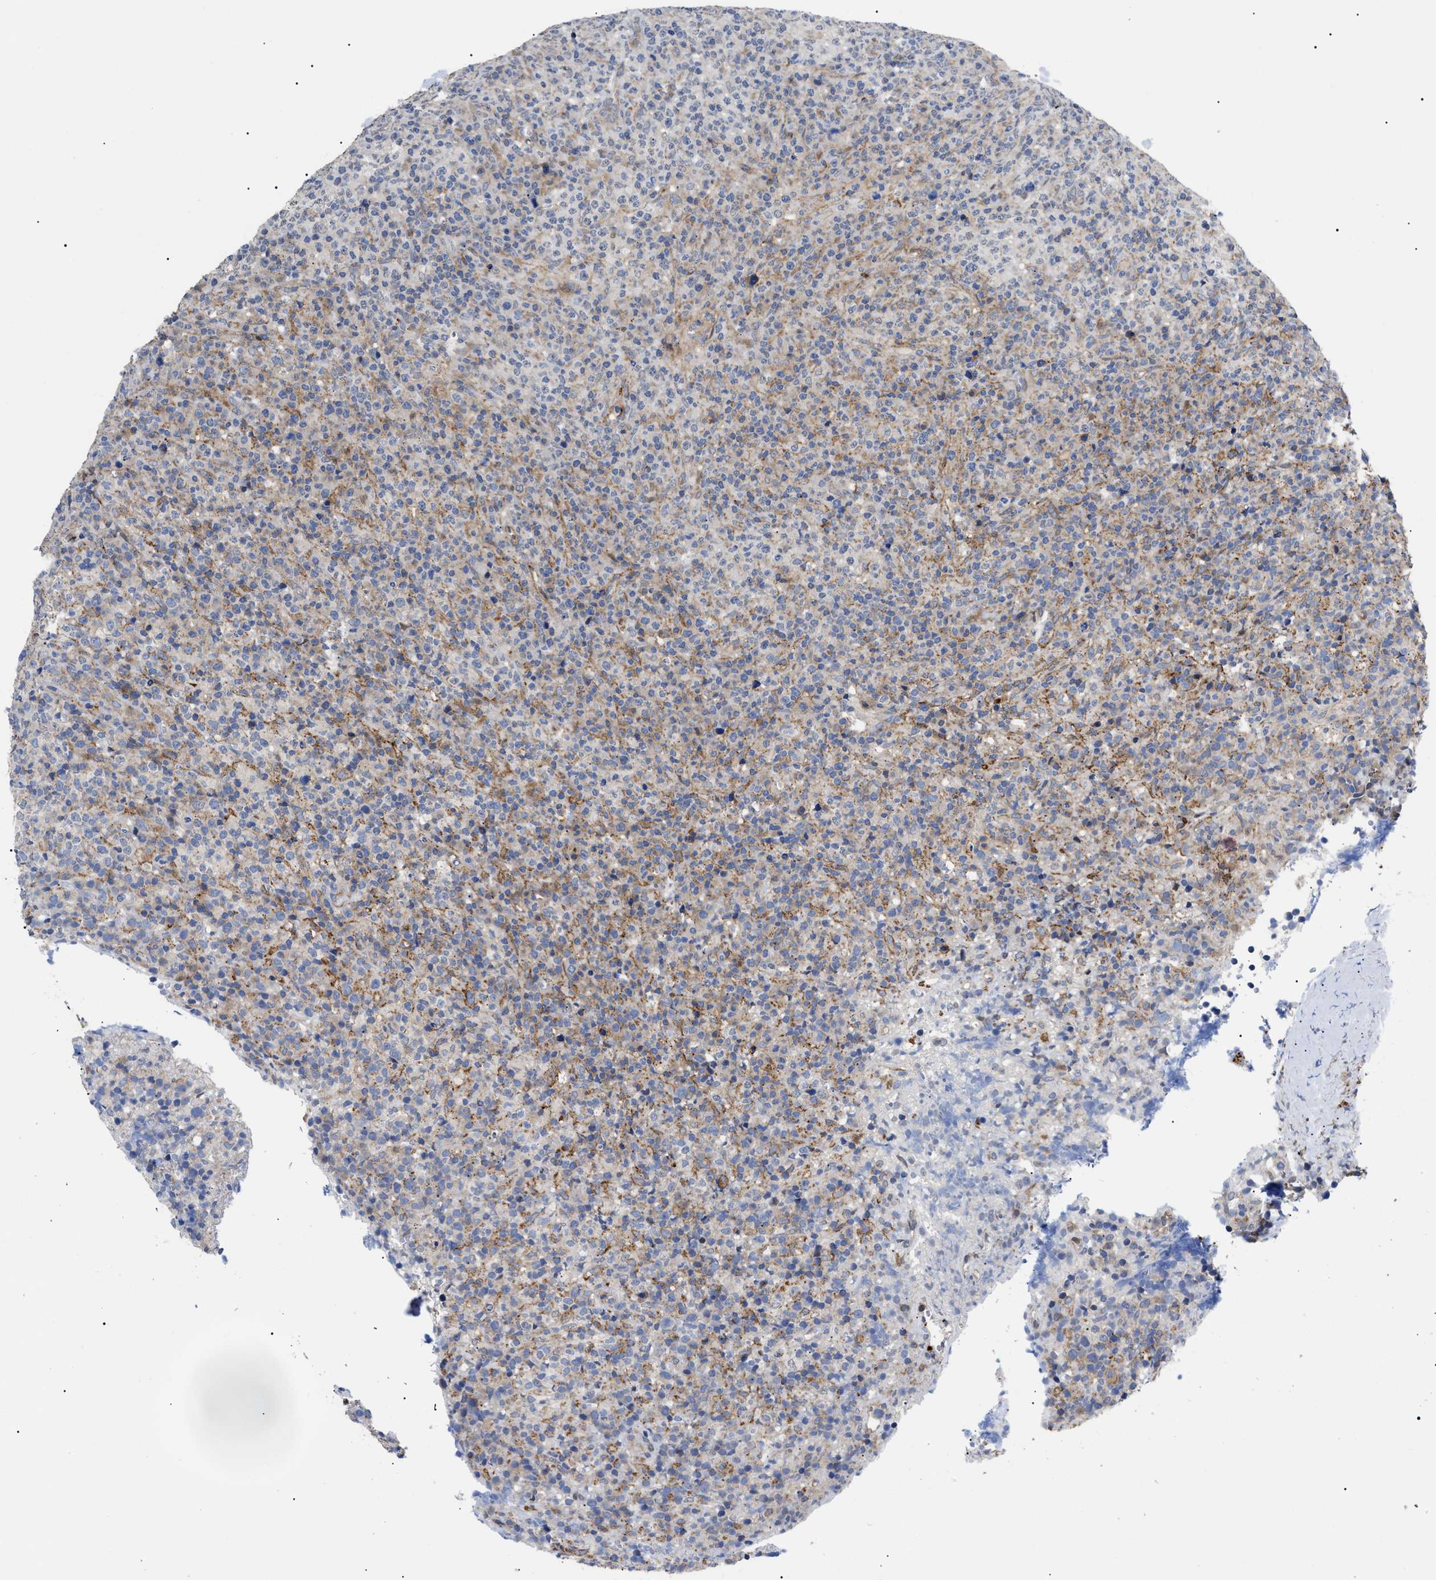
{"staining": {"intensity": "negative", "quantity": "none", "location": "none"}, "tissue": "lymphoma", "cell_type": "Tumor cells", "image_type": "cancer", "snomed": [{"axis": "morphology", "description": "Malignant lymphoma, non-Hodgkin's type, High grade"}, {"axis": "topography", "description": "Lymph node"}], "caption": "This is an immunohistochemistry photomicrograph of human high-grade malignant lymphoma, non-Hodgkin's type. There is no expression in tumor cells.", "gene": "SFXN5", "patient": {"sex": "female", "age": 76}}